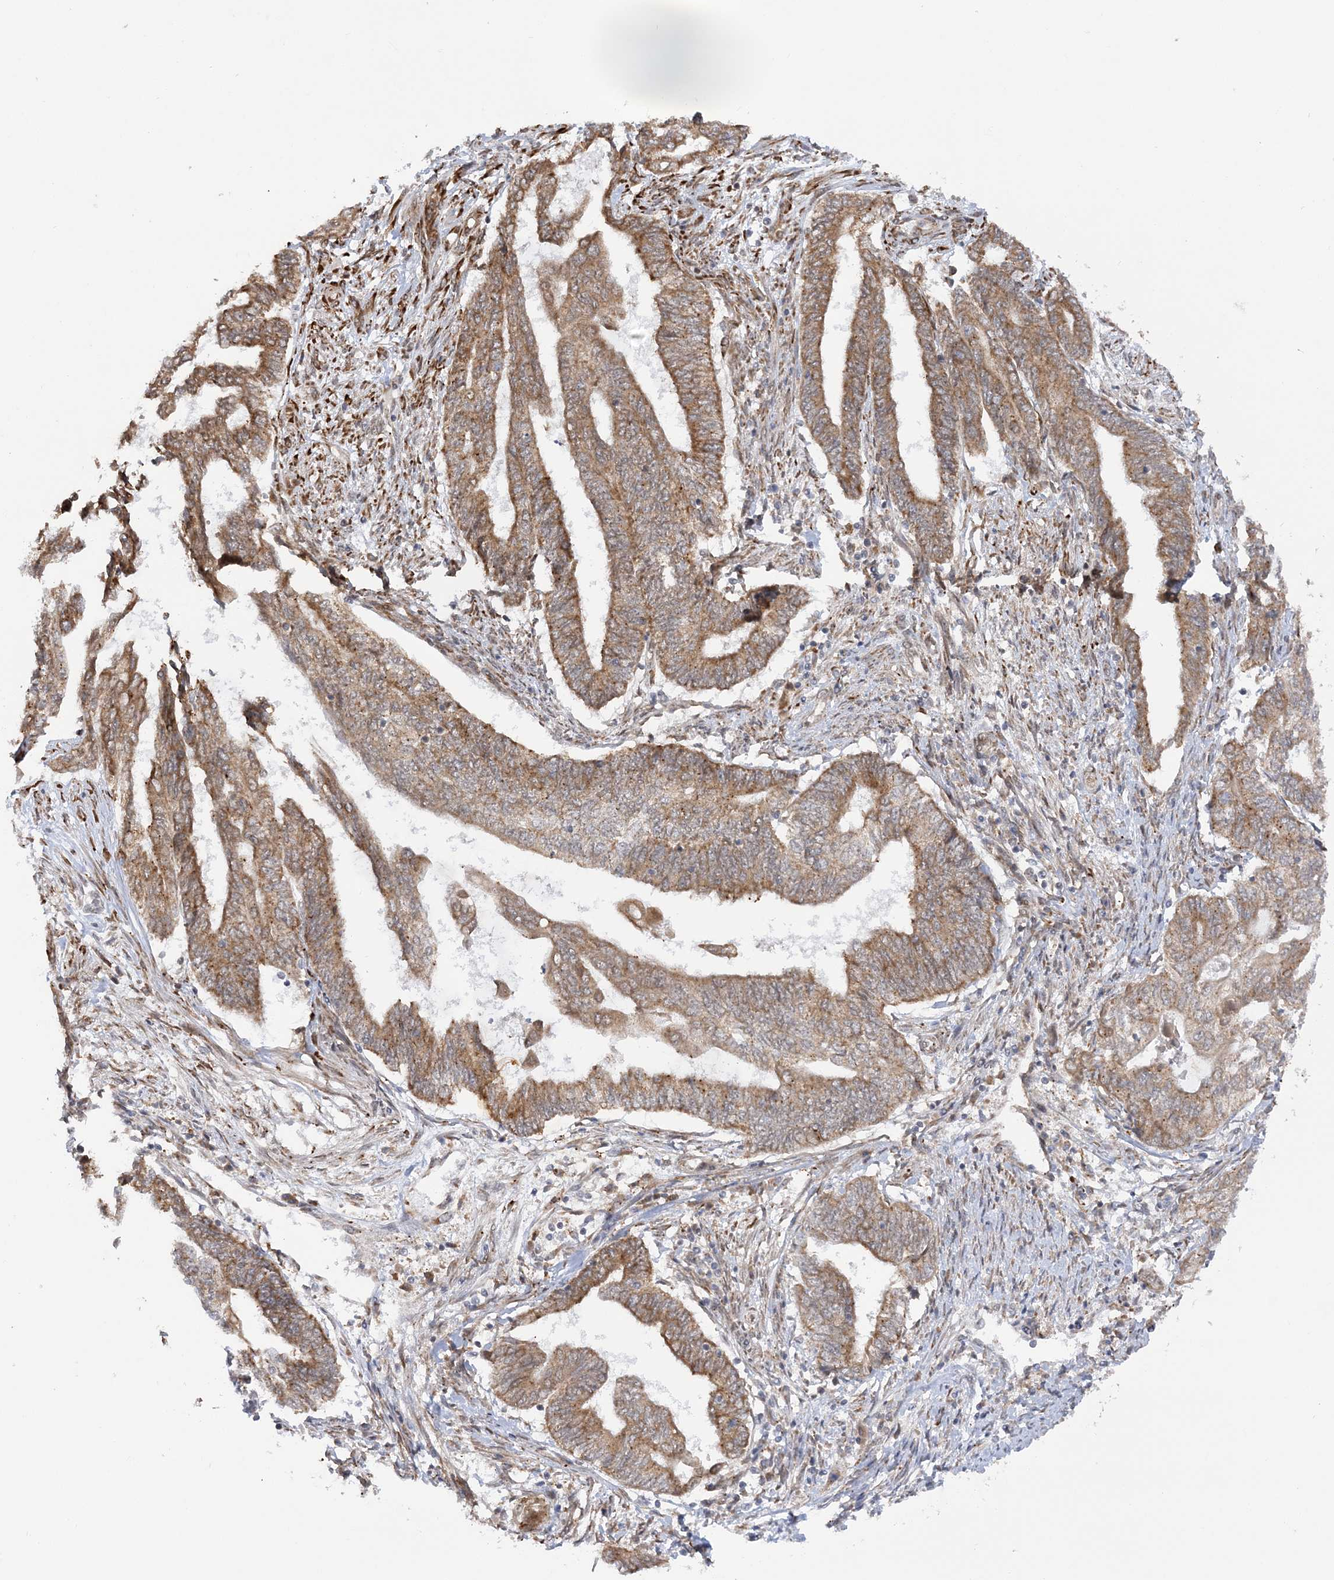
{"staining": {"intensity": "moderate", "quantity": ">75%", "location": "cytoplasmic/membranous"}, "tissue": "endometrial cancer", "cell_type": "Tumor cells", "image_type": "cancer", "snomed": [{"axis": "morphology", "description": "Adenocarcinoma, NOS"}, {"axis": "topography", "description": "Uterus"}, {"axis": "topography", "description": "Endometrium"}], "caption": "Protein analysis of adenocarcinoma (endometrial) tissue shows moderate cytoplasmic/membranous positivity in about >75% of tumor cells.", "gene": "MRPL47", "patient": {"sex": "female", "age": 70}}